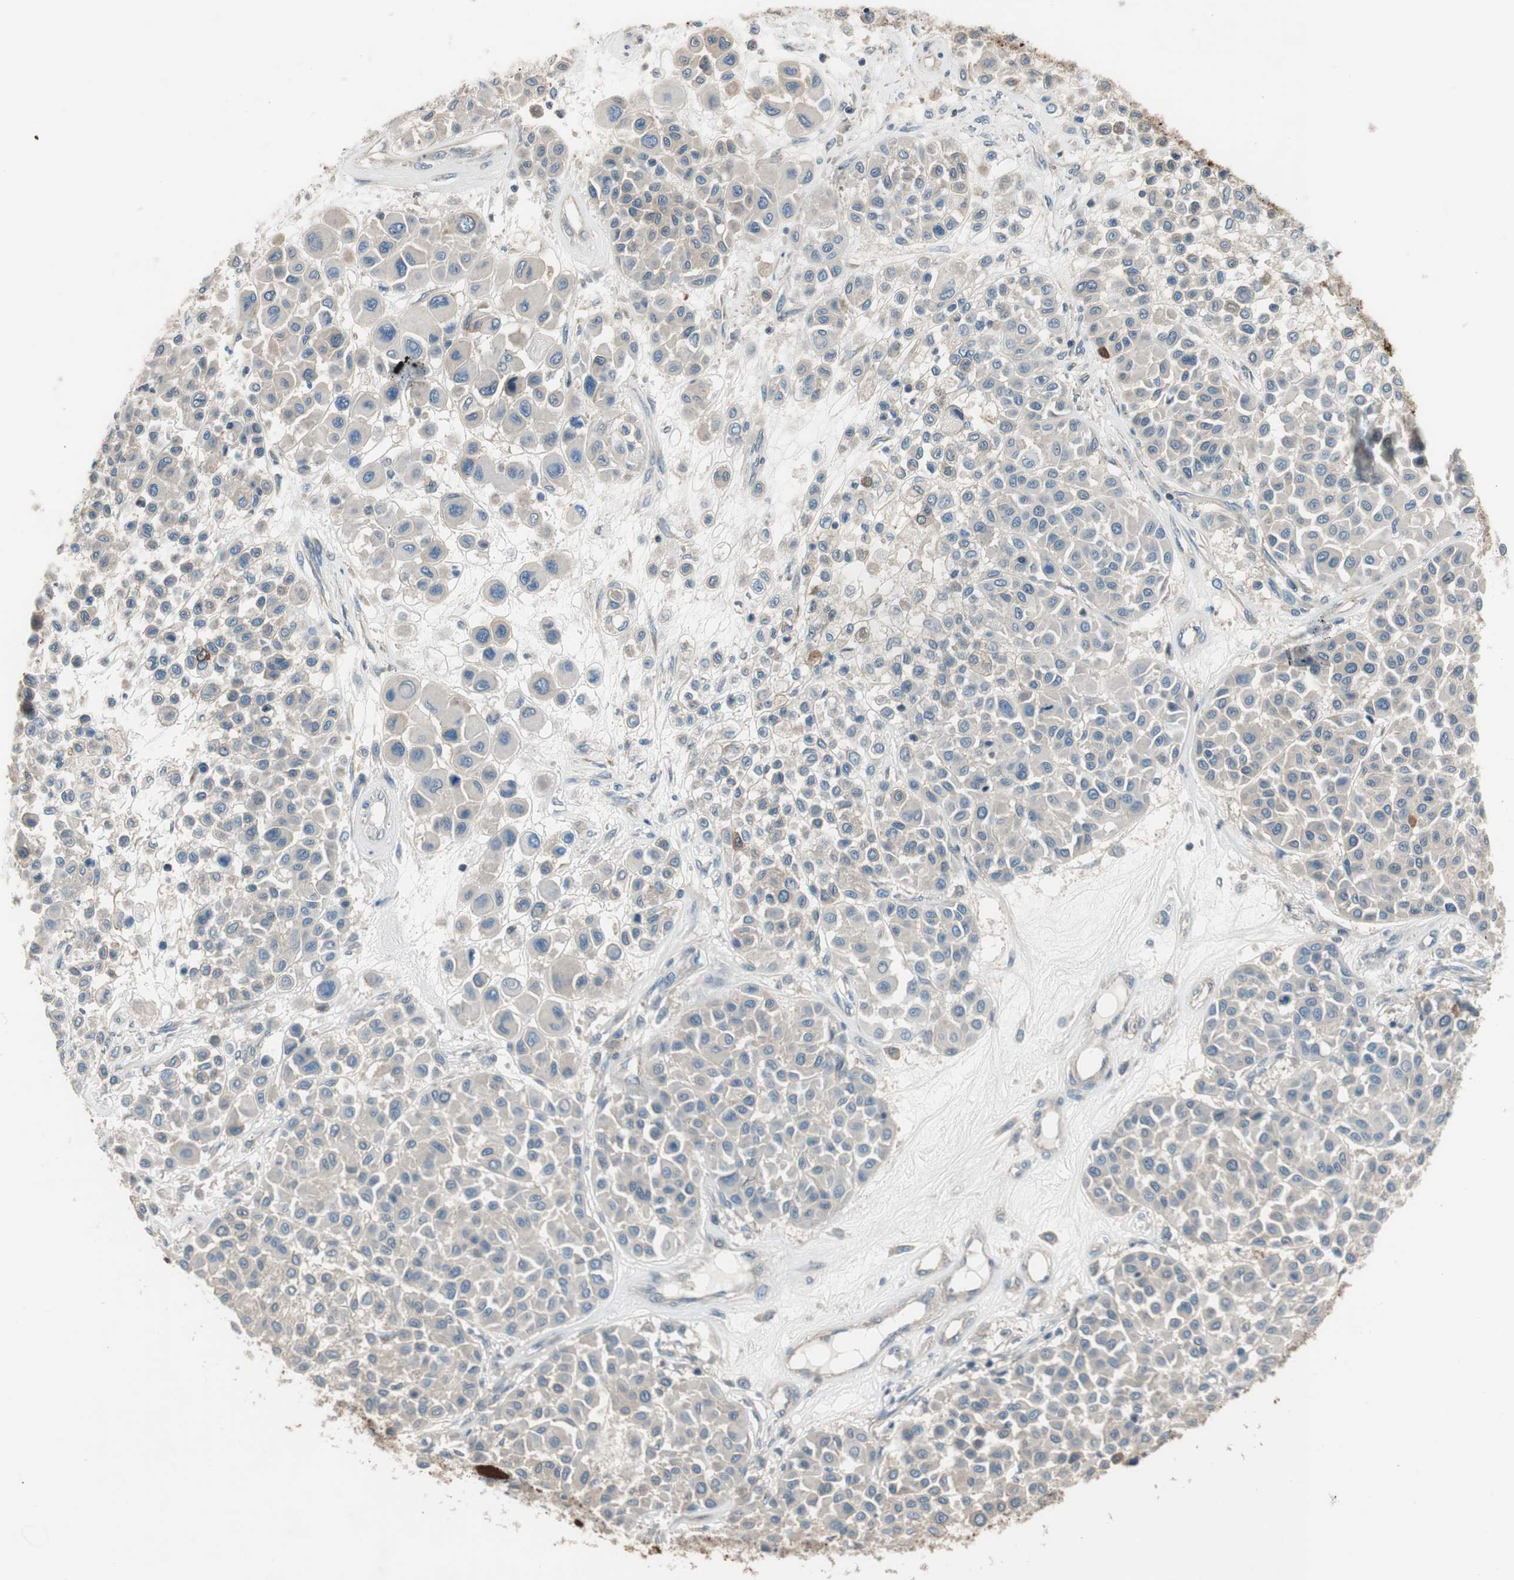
{"staining": {"intensity": "negative", "quantity": "none", "location": "none"}, "tissue": "melanoma", "cell_type": "Tumor cells", "image_type": "cancer", "snomed": [{"axis": "morphology", "description": "Malignant melanoma, Metastatic site"}, {"axis": "topography", "description": "Soft tissue"}], "caption": "Human melanoma stained for a protein using immunohistochemistry (IHC) exhibits no positivity in tumor cells.", "gene": "CALML3", "patient": {"sex": "male", "age": 41}}